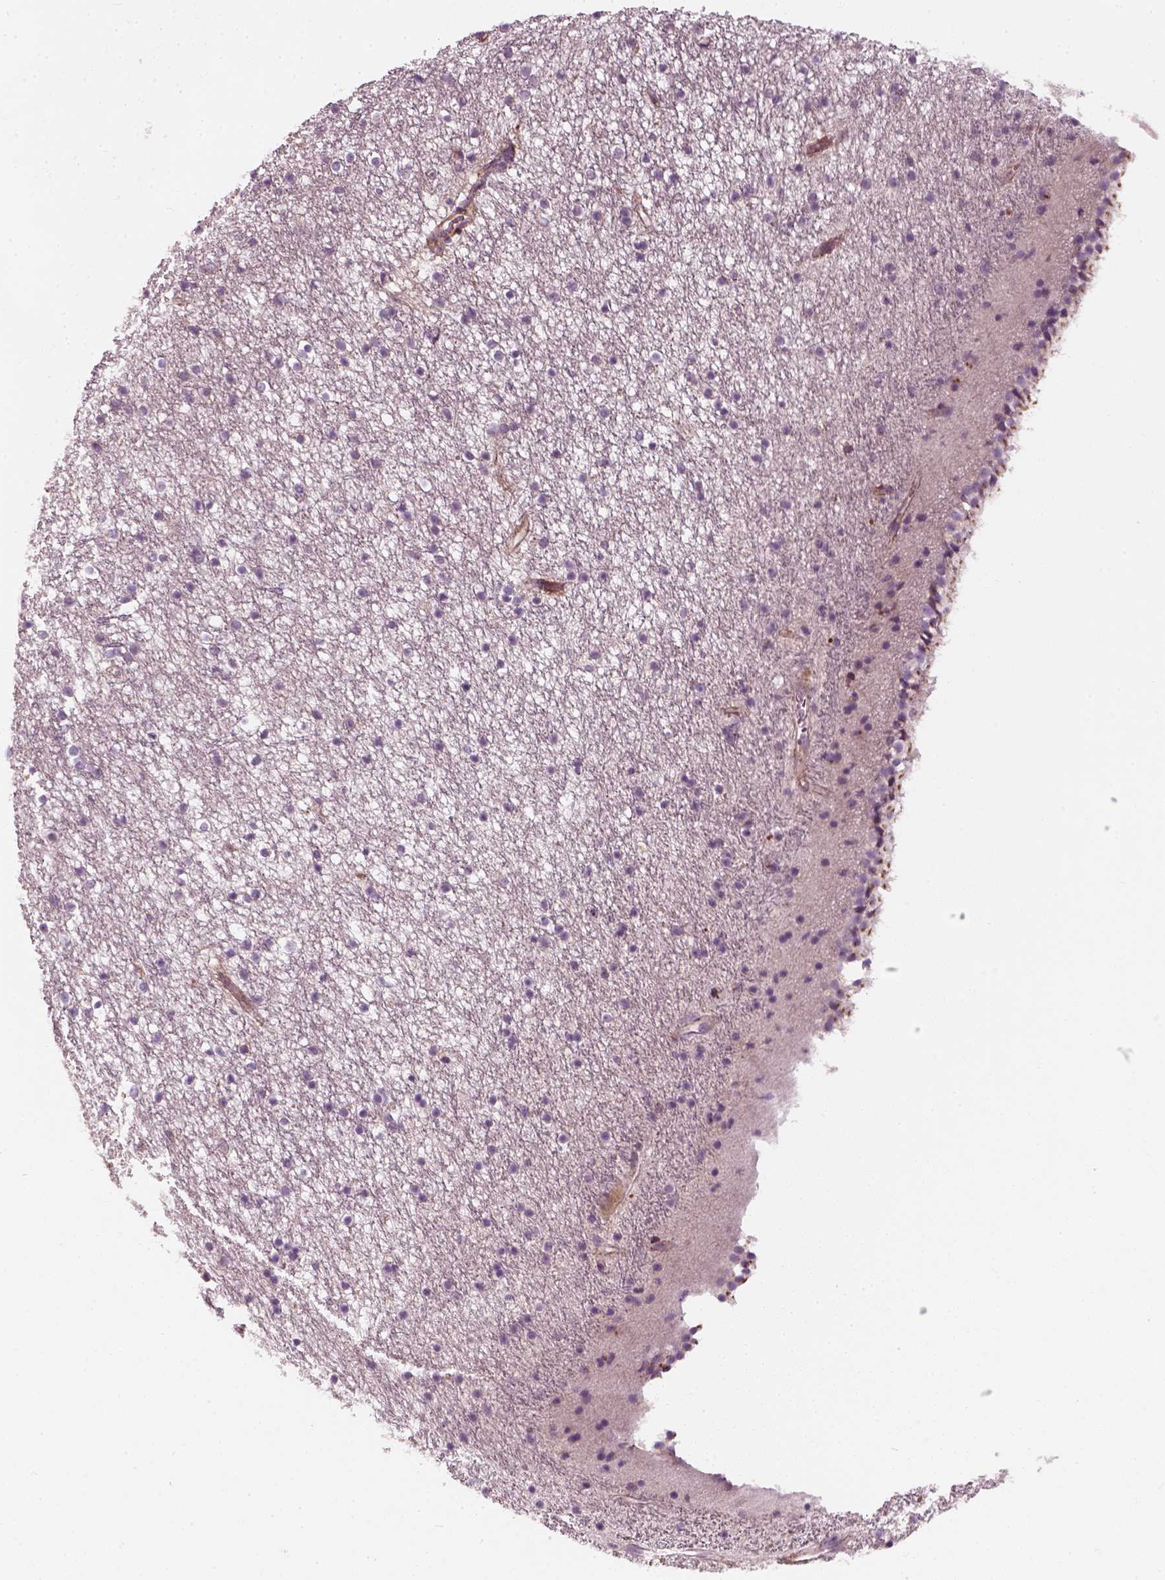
{"staining": {"intensity": "negative", "quantity": "none", "location": "none"}, "tissue": "caudate", "cell_type": "Glial cells", "image_type": "normal", "snomed": [{"axis": "morphology", "description": "Normal tissue, NOS"}, {"axis": "topography", "description": "Lateral ventricle wall"}], "caption": "A high-resolution micrograph shows immunohistochemistry (IHC) staining of unremarkable caudate, which displays no significant expression in glial cells.", "gene": "DNASE1L1", "patient": {"sex": "female", "age": 71}}